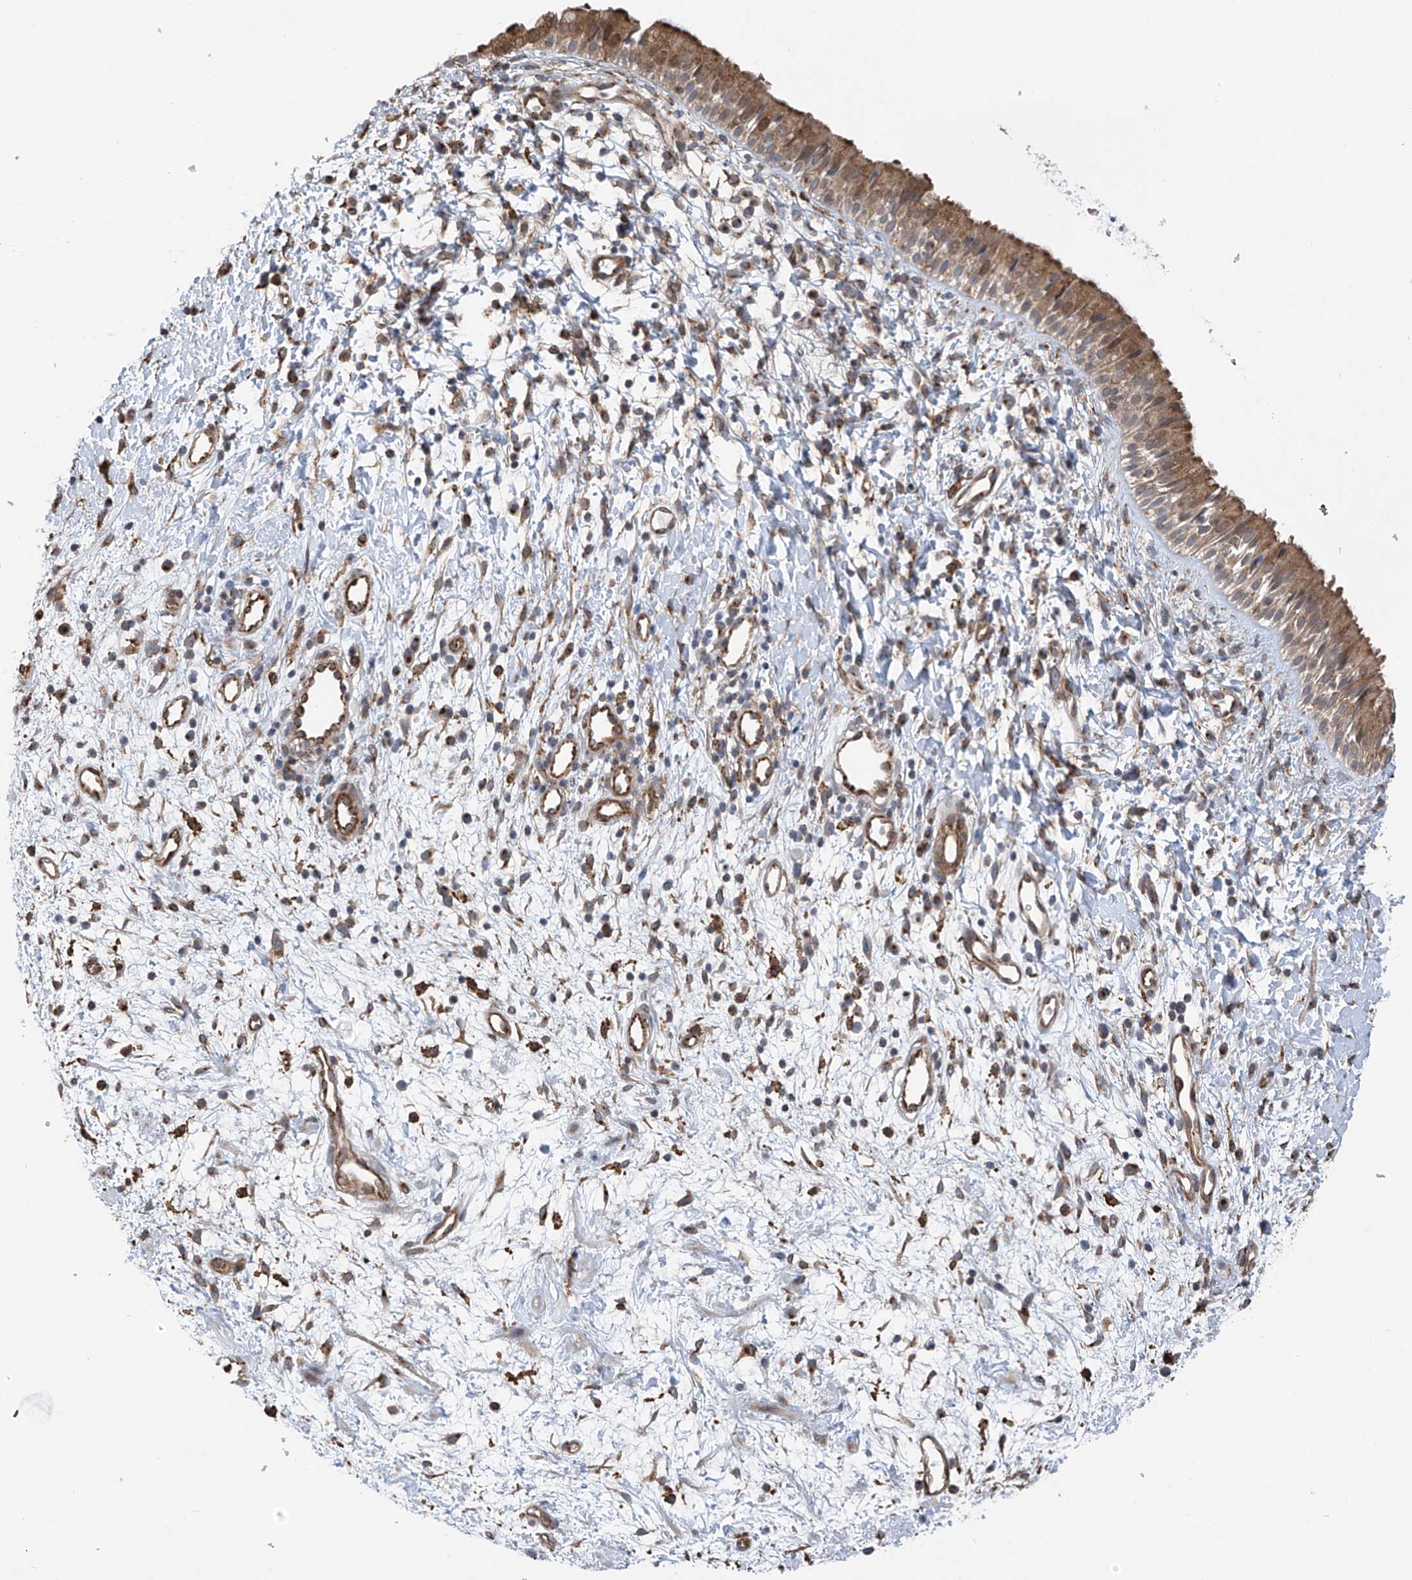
{"staining": {"intensity": "moderate", "quantity": ">75%", "location": "cytoplasmic/membranous"}, "tissue": "nasopharynx", "cell_type": "Respiratory epithelial cells", "image_type": "normal", "snomed": [{"axis": "morphology", "description": "Normal tissue, NOS"}, {"axis": "topography", "description": "Nasopharynx"}], "caption": "Immunohistochemical staining of unremarkable nasopharynx demonstrates moderate cytoplasmic/membranous protein positivity in approximately >75% of respiratory epithelial cells.", "gene": "ZNF189", "patient": {"sex": "male", "age": 22}}